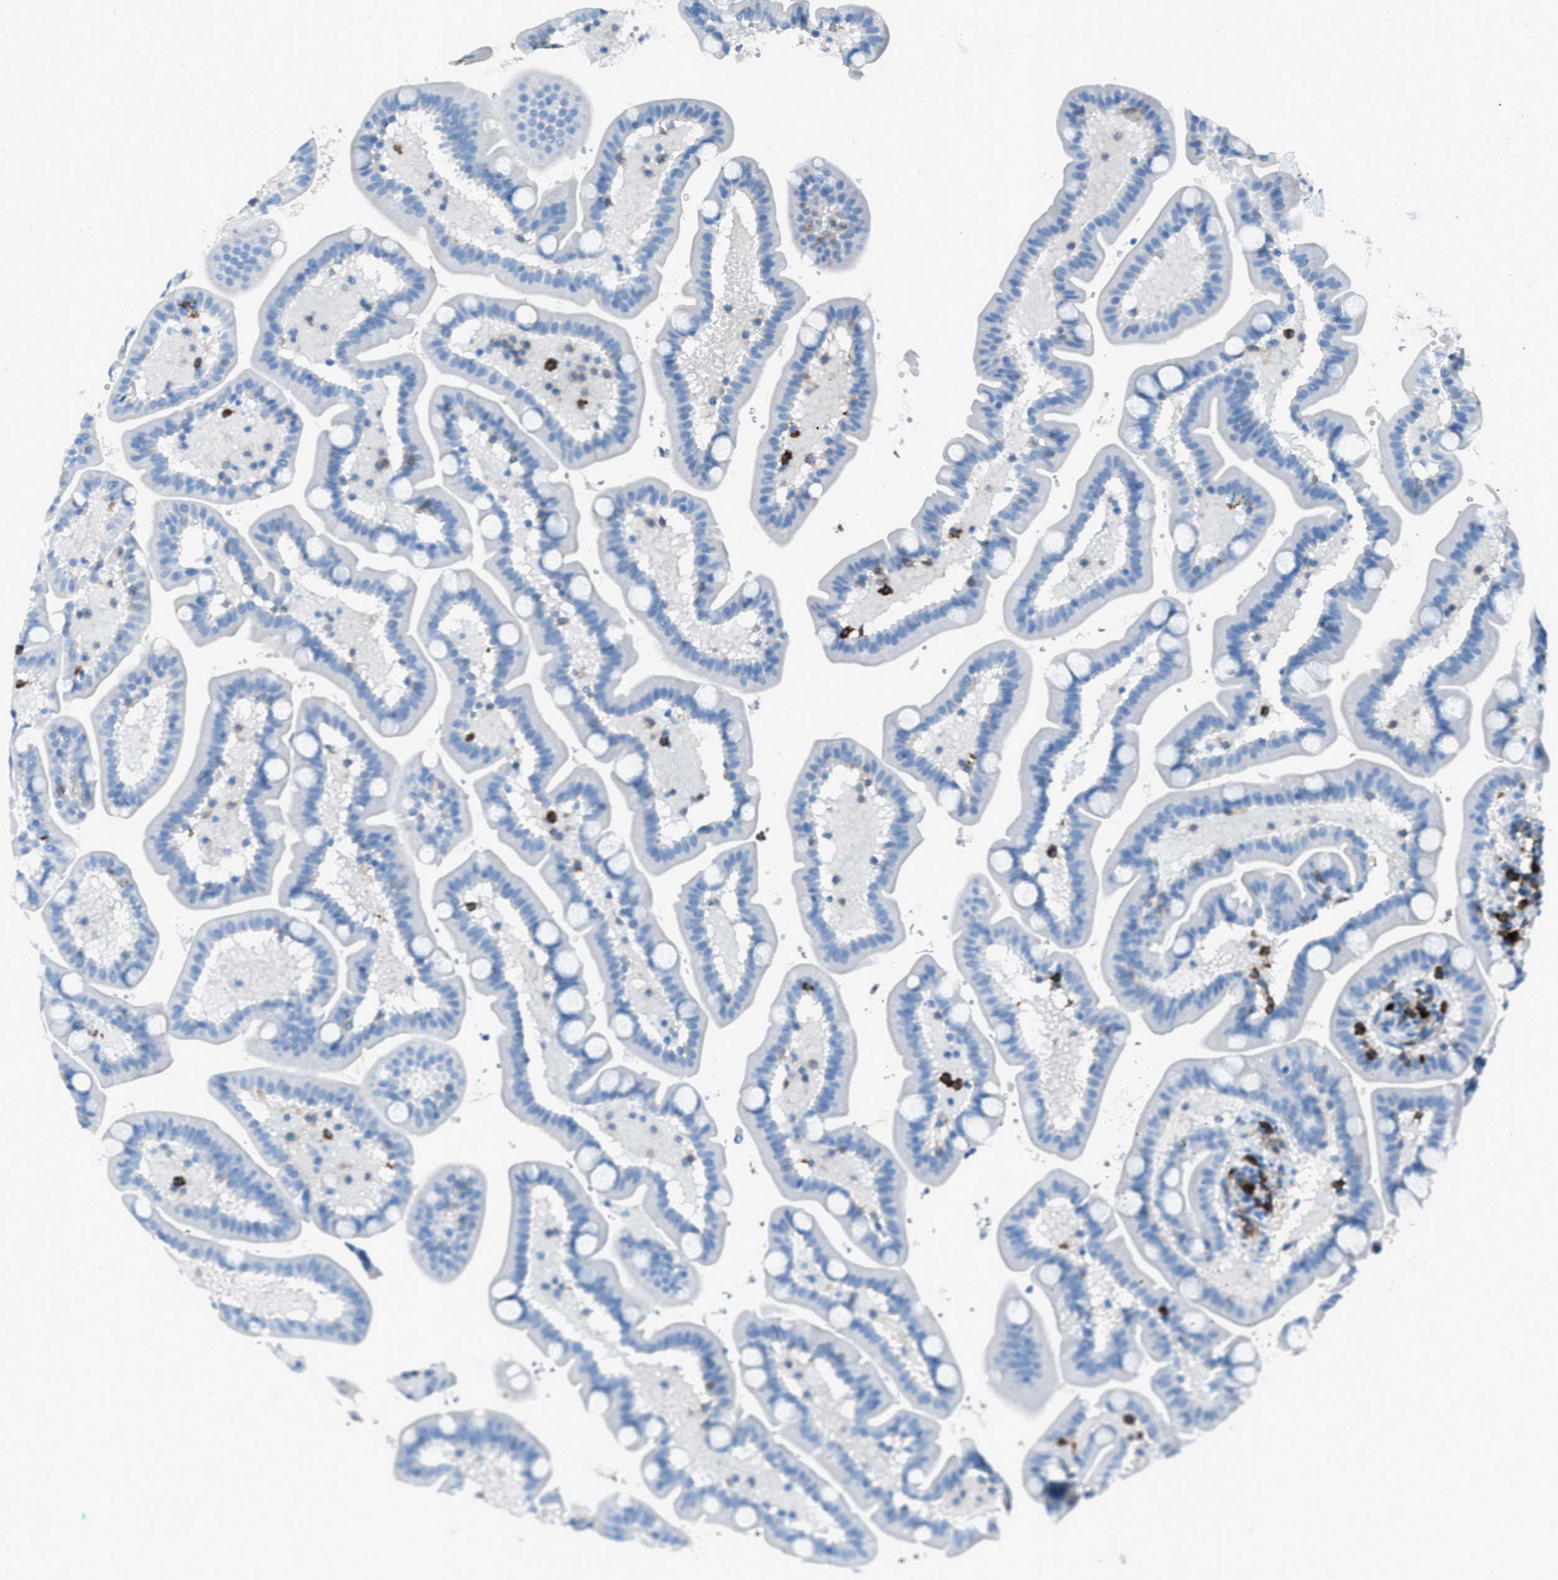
{"staining": {"intensity": "negative", "quantity": "none", "location": "none"}, "tissue": "duodenum", "cell_type": "Glandular cells", "image_type": "normal", "snomed": [{"axis": "morphology", "description": "Normal tissue, NOS"}, {"axis": "topography", "description": "Duodenum"}], "caption": "This micrograph is of unremarkable duodenum stained with immunohistochemistry to label a protein in brown with the nuclei are counter-stained blue. There is no positivity in glandular cells.", "gene": "ITGB2", "patient": {"sex": "male", "age": 54}}